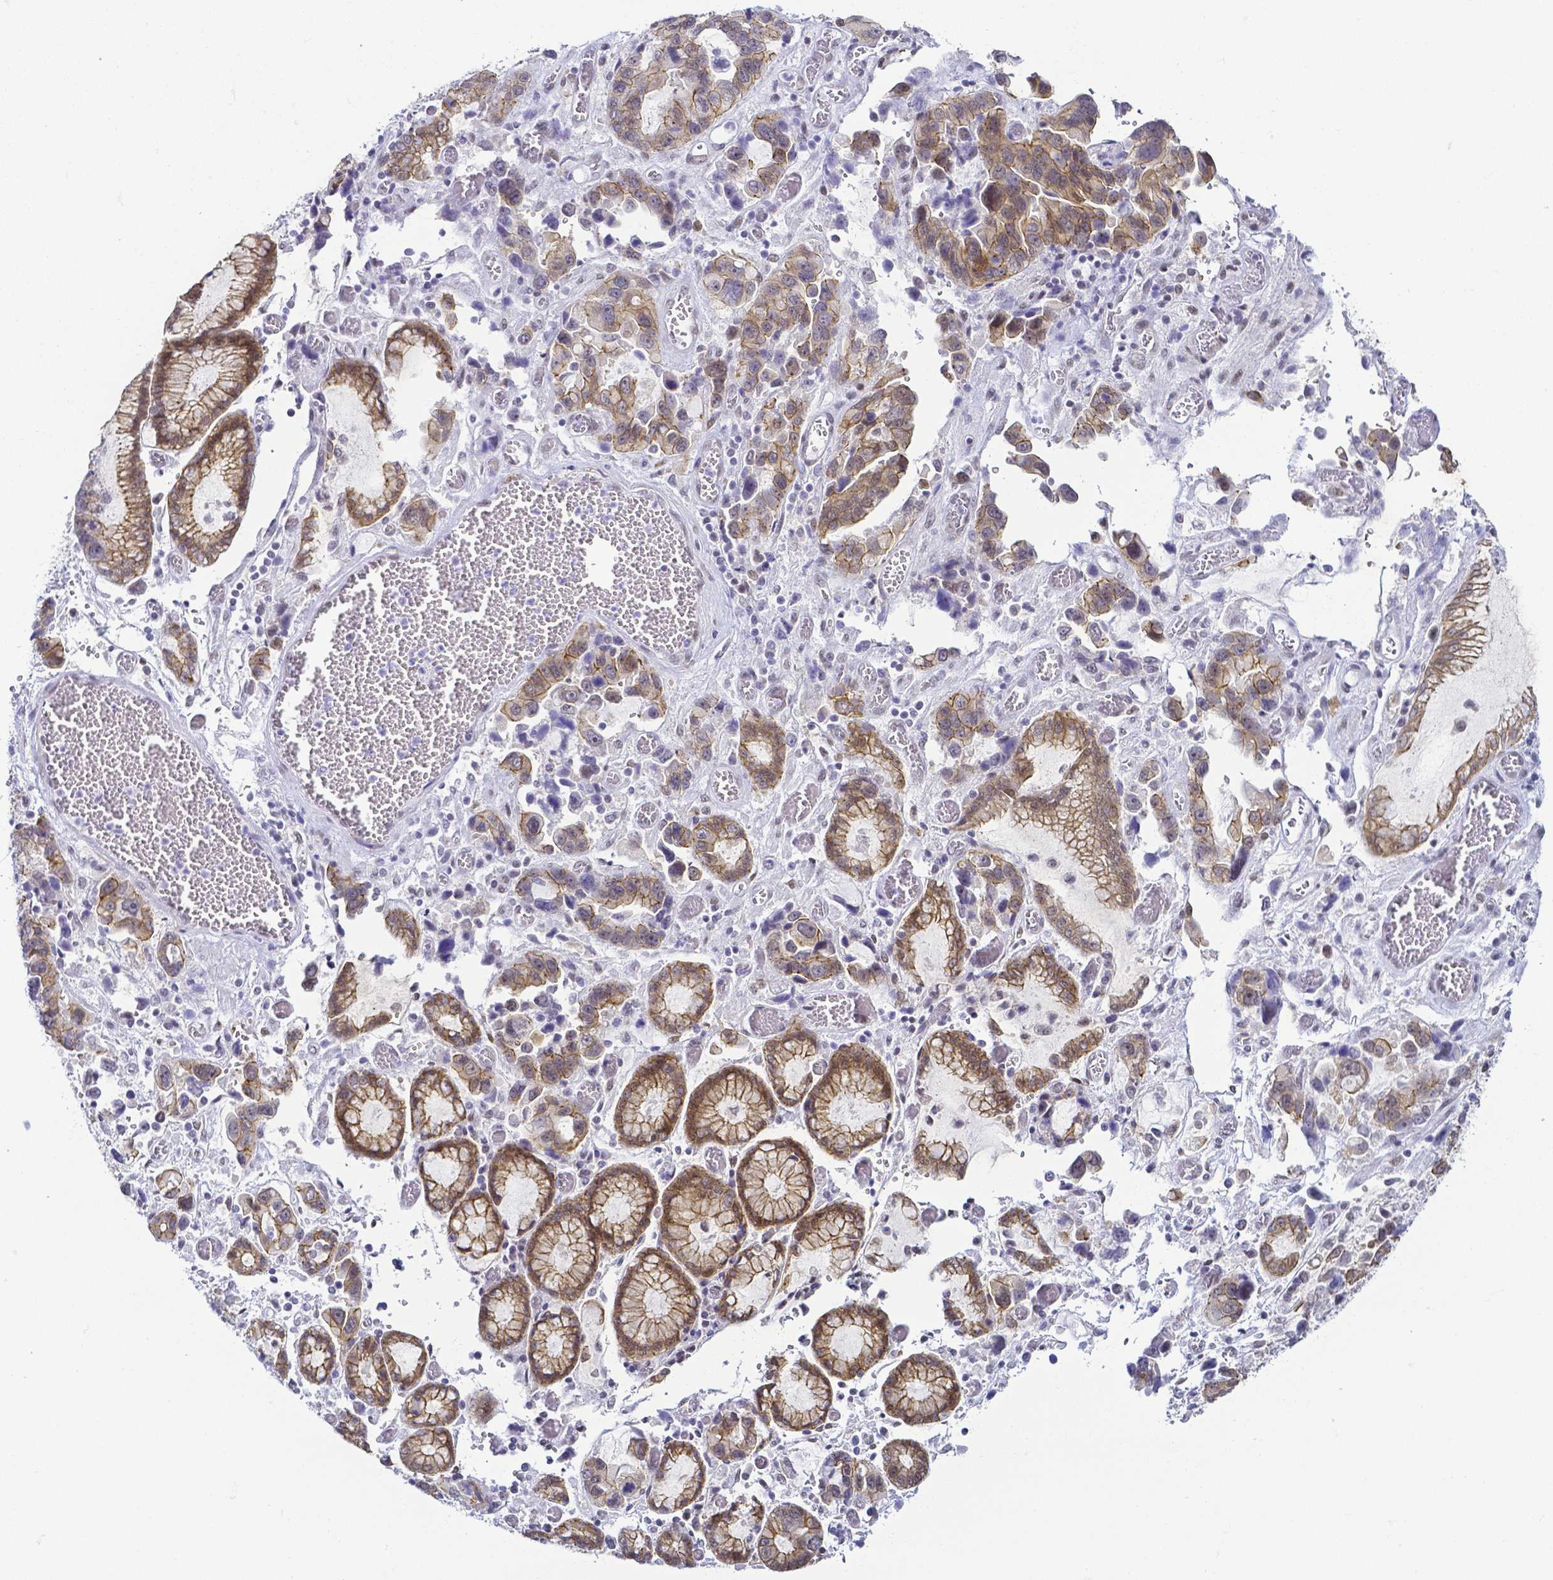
{"staining": {"intensity": "moderate", "quantity": "25%-75%", "location": "cytoplasmic/membranous"}, "tissue": "stomach cancer", "cell_type": "Tumor cells", "image_type": "cancer", "snomed": [{"axis": "morphology", "description": "Adenocarcinoma, NOS"}, {"axis": "topography", "description": "Stomach, upper"}], "caption": "Adenocarcinoma (stomach) stained with a protein marker reveals moderate staining in tumor cells.", "gene": "FAM83G", "patient": {"sex": "female", "age": 81}}